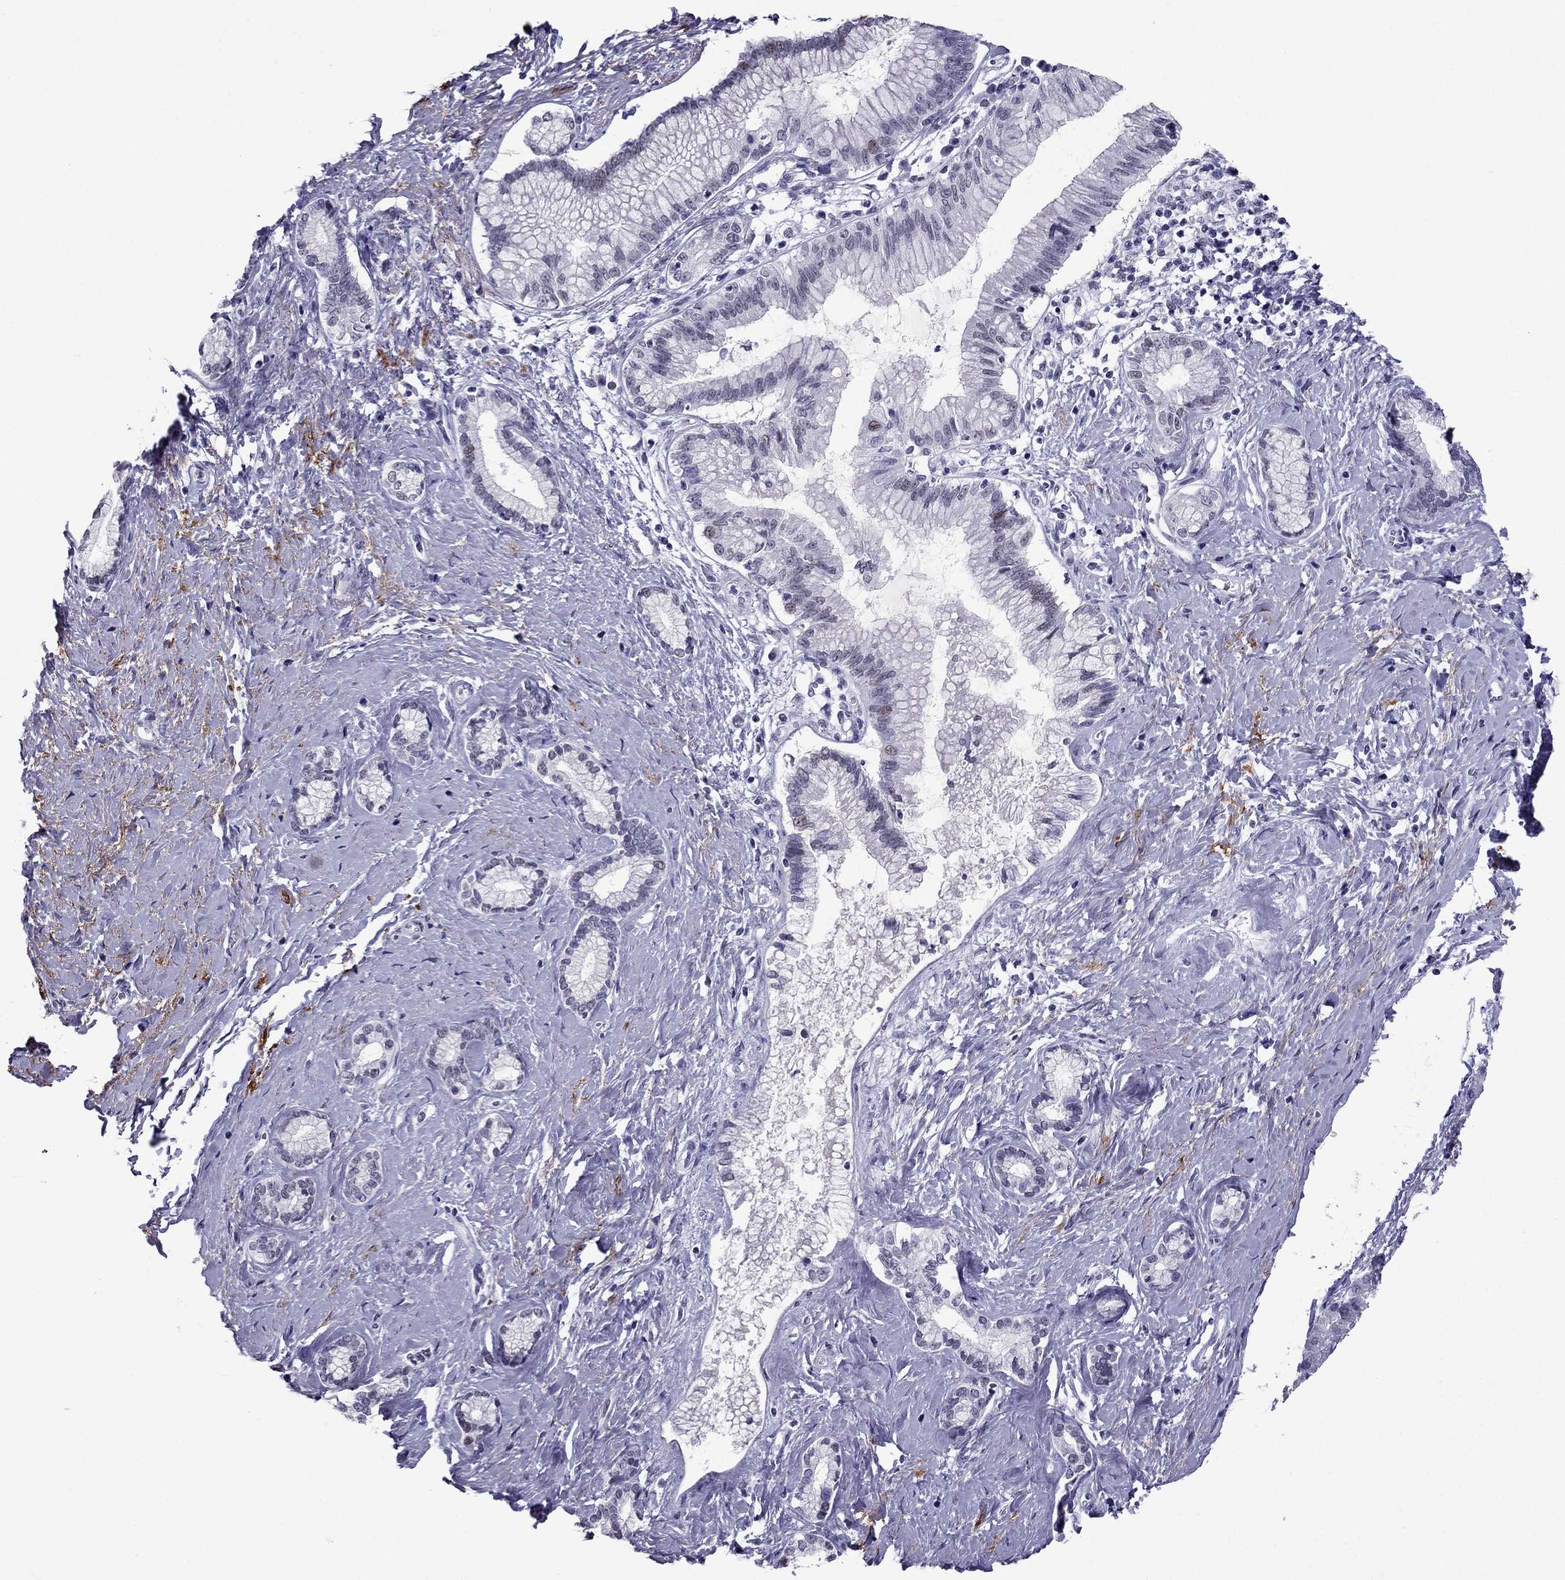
{"staining": {"intensity": "negative", "quantity": "none", "location": "none"}, "tissue": "pancreatic cancer", "cell_type": "Tumor cells", "image_type": "cancer", "snomed": [{"axis": "morphology", "description": "Adenocarcinoma, NOS"}, {"axis": "topography", "description": "Pancreas"}], "caption": "Human pancreatic cancer (adenocarcinoma) stained for a protein using immunohistochemistry (IHC) exhibits no expression in tumor cells.", "gene": "MYLK3", "patient": {"sex": "female", "age": 73}}